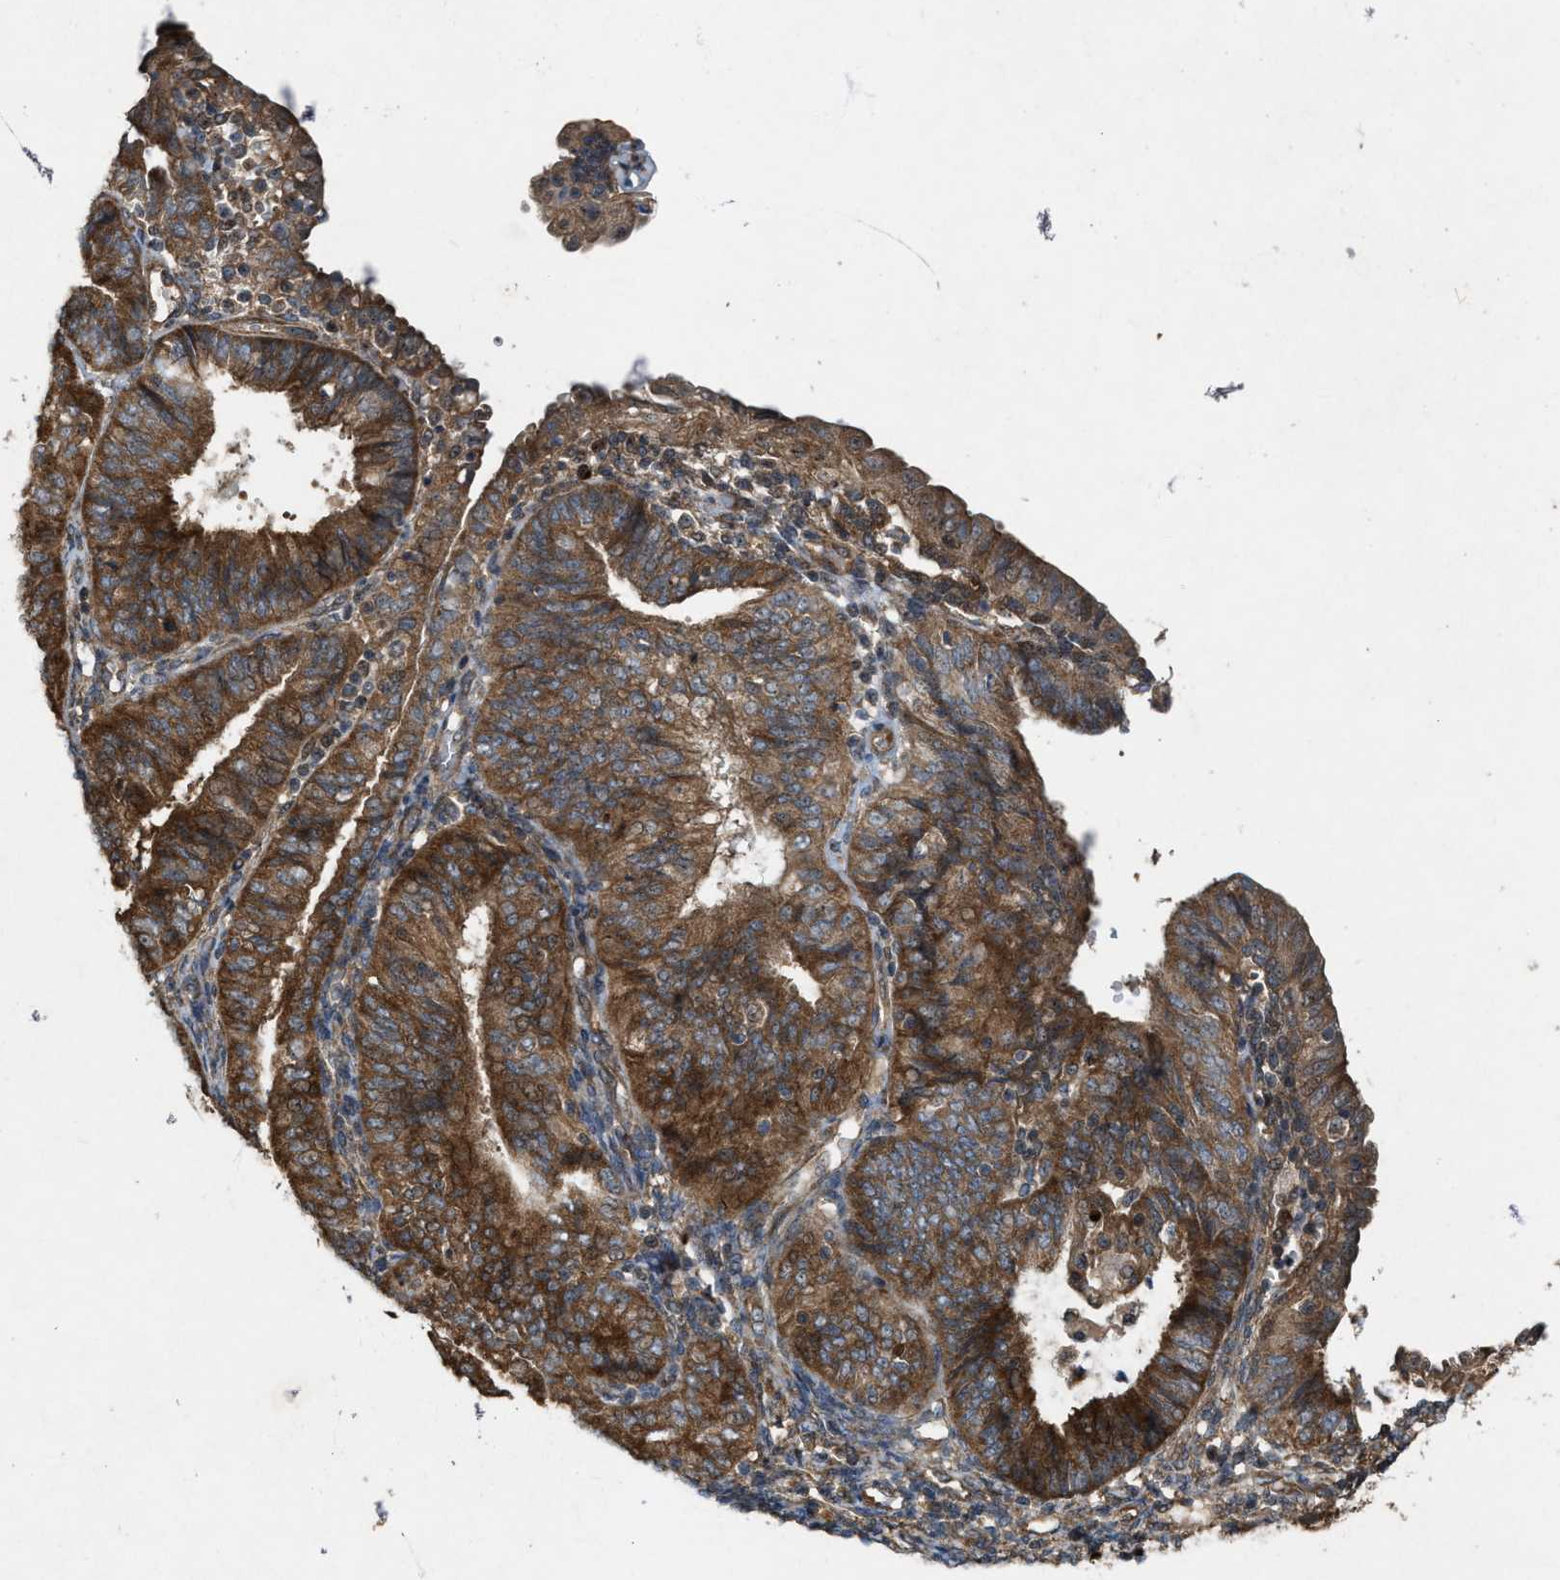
{"staining": {"intensity": "moderate", "quantity": ">75%", "location": "cytoplasmic/membranous"}, "tissue": "endometrial cancer", "cell_type": "Tumor cells", "image_type": "cancer", "snomed": [{"axis": "morphology", "description": "Adenocarcinoma, NOS"}, {"axis": "topography", "description": "Endometrium"}], "caption": "Tumor cells exhibit moderate cytoplasmic/membranous positivity in approximately >75% of cells in adenocarcinoma (endometrial).", "gene": "PDP2", "patient": {"sex": "female", "age": 58}}